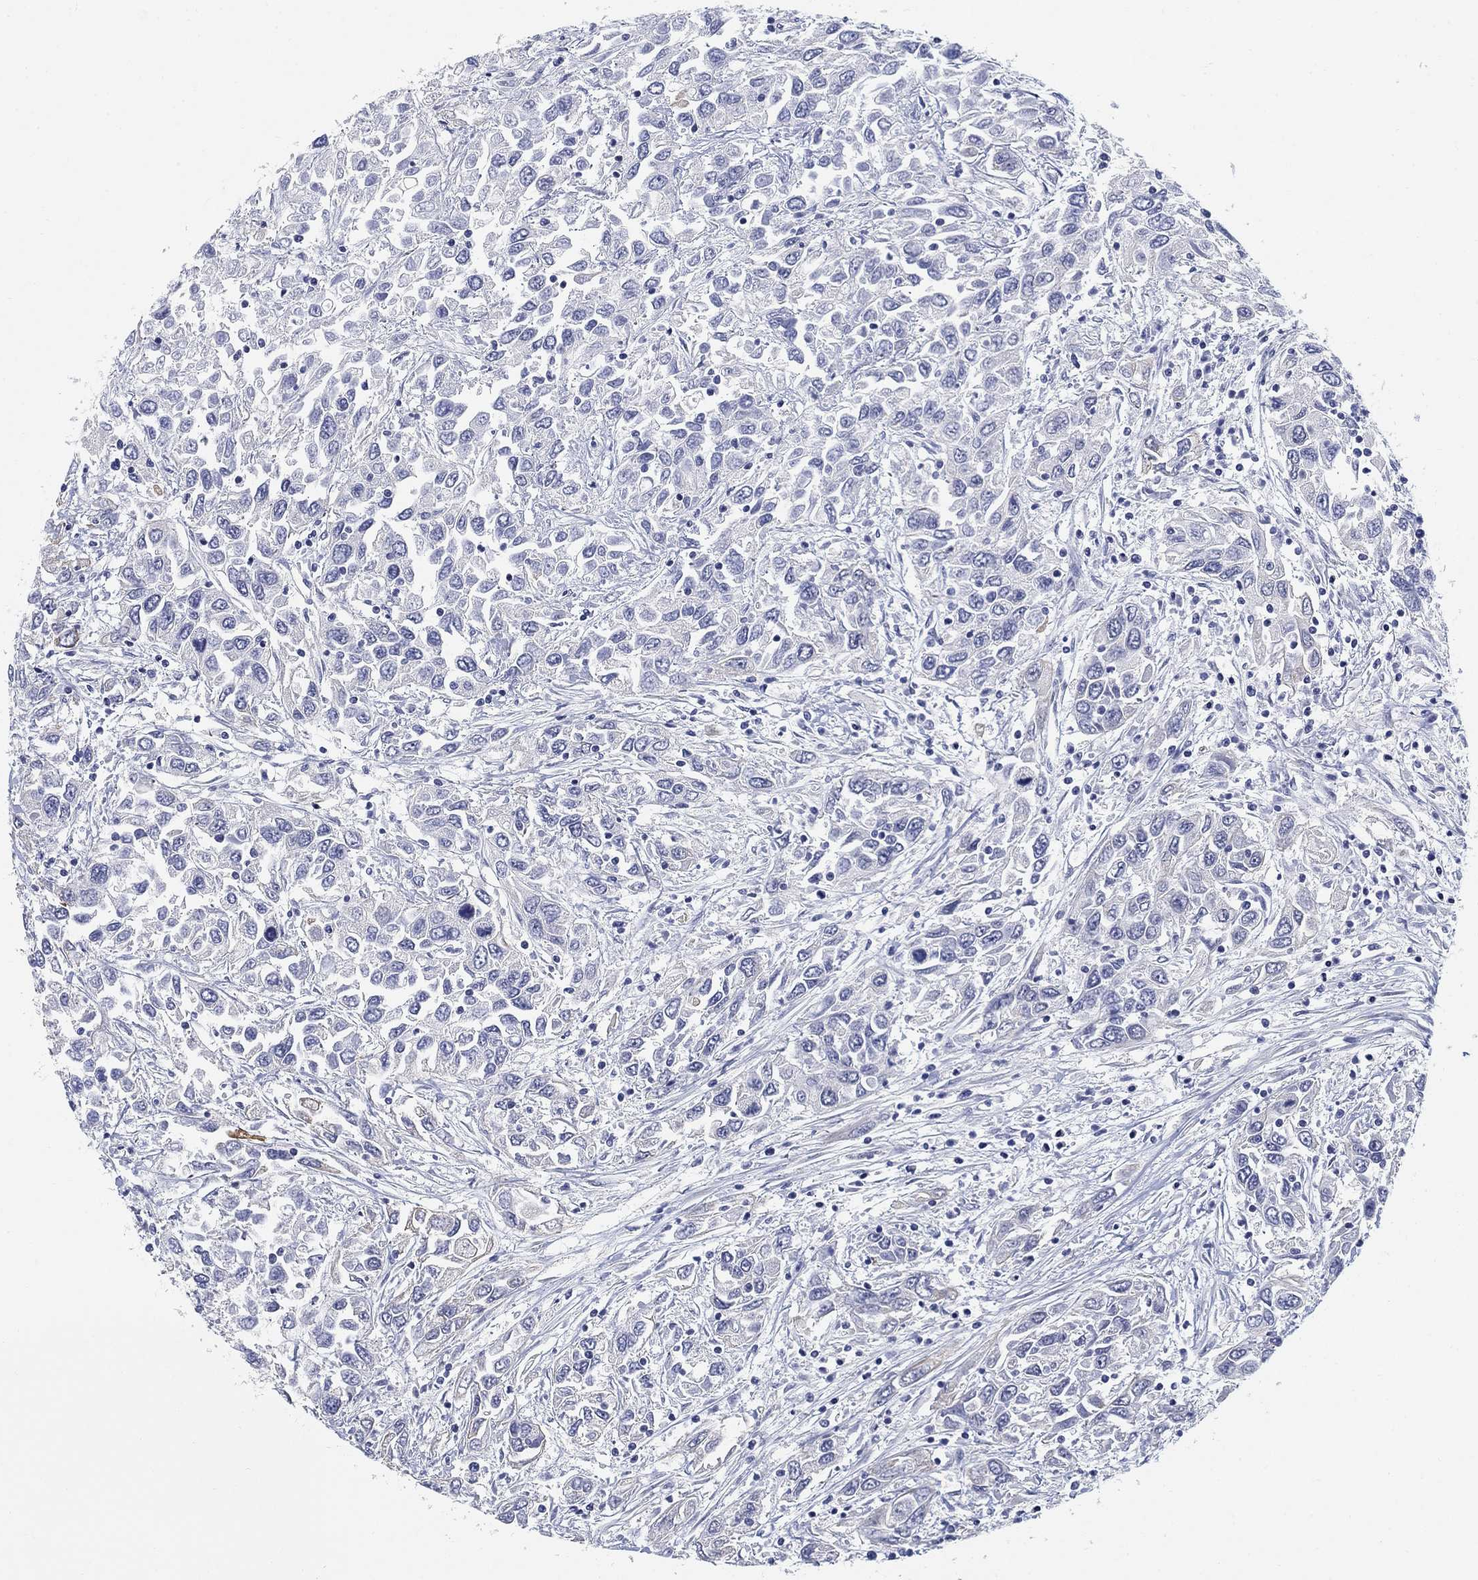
{"staining": {"intensity": "negative", "quantity": "none", "location": "none"}, "tissue": "urothelial cancer", "cell_type": "Tumor cells", "image_type": "cancer", "snomed": [{"axis": "morphology", "description": "Urothelial carcinoma, High grade"}, {"axis": "topography", "description": "Urinary bladder"}], "caption": "This micrograph is of high-grade urothelial carcinoma stained with immunohistochemistry to label a protein in brown with the nuclei are counter-stained blue. There is no expression in tumor cells.", "gene": "CLUL1", "patient": {"sex": "male", "age": 76}}